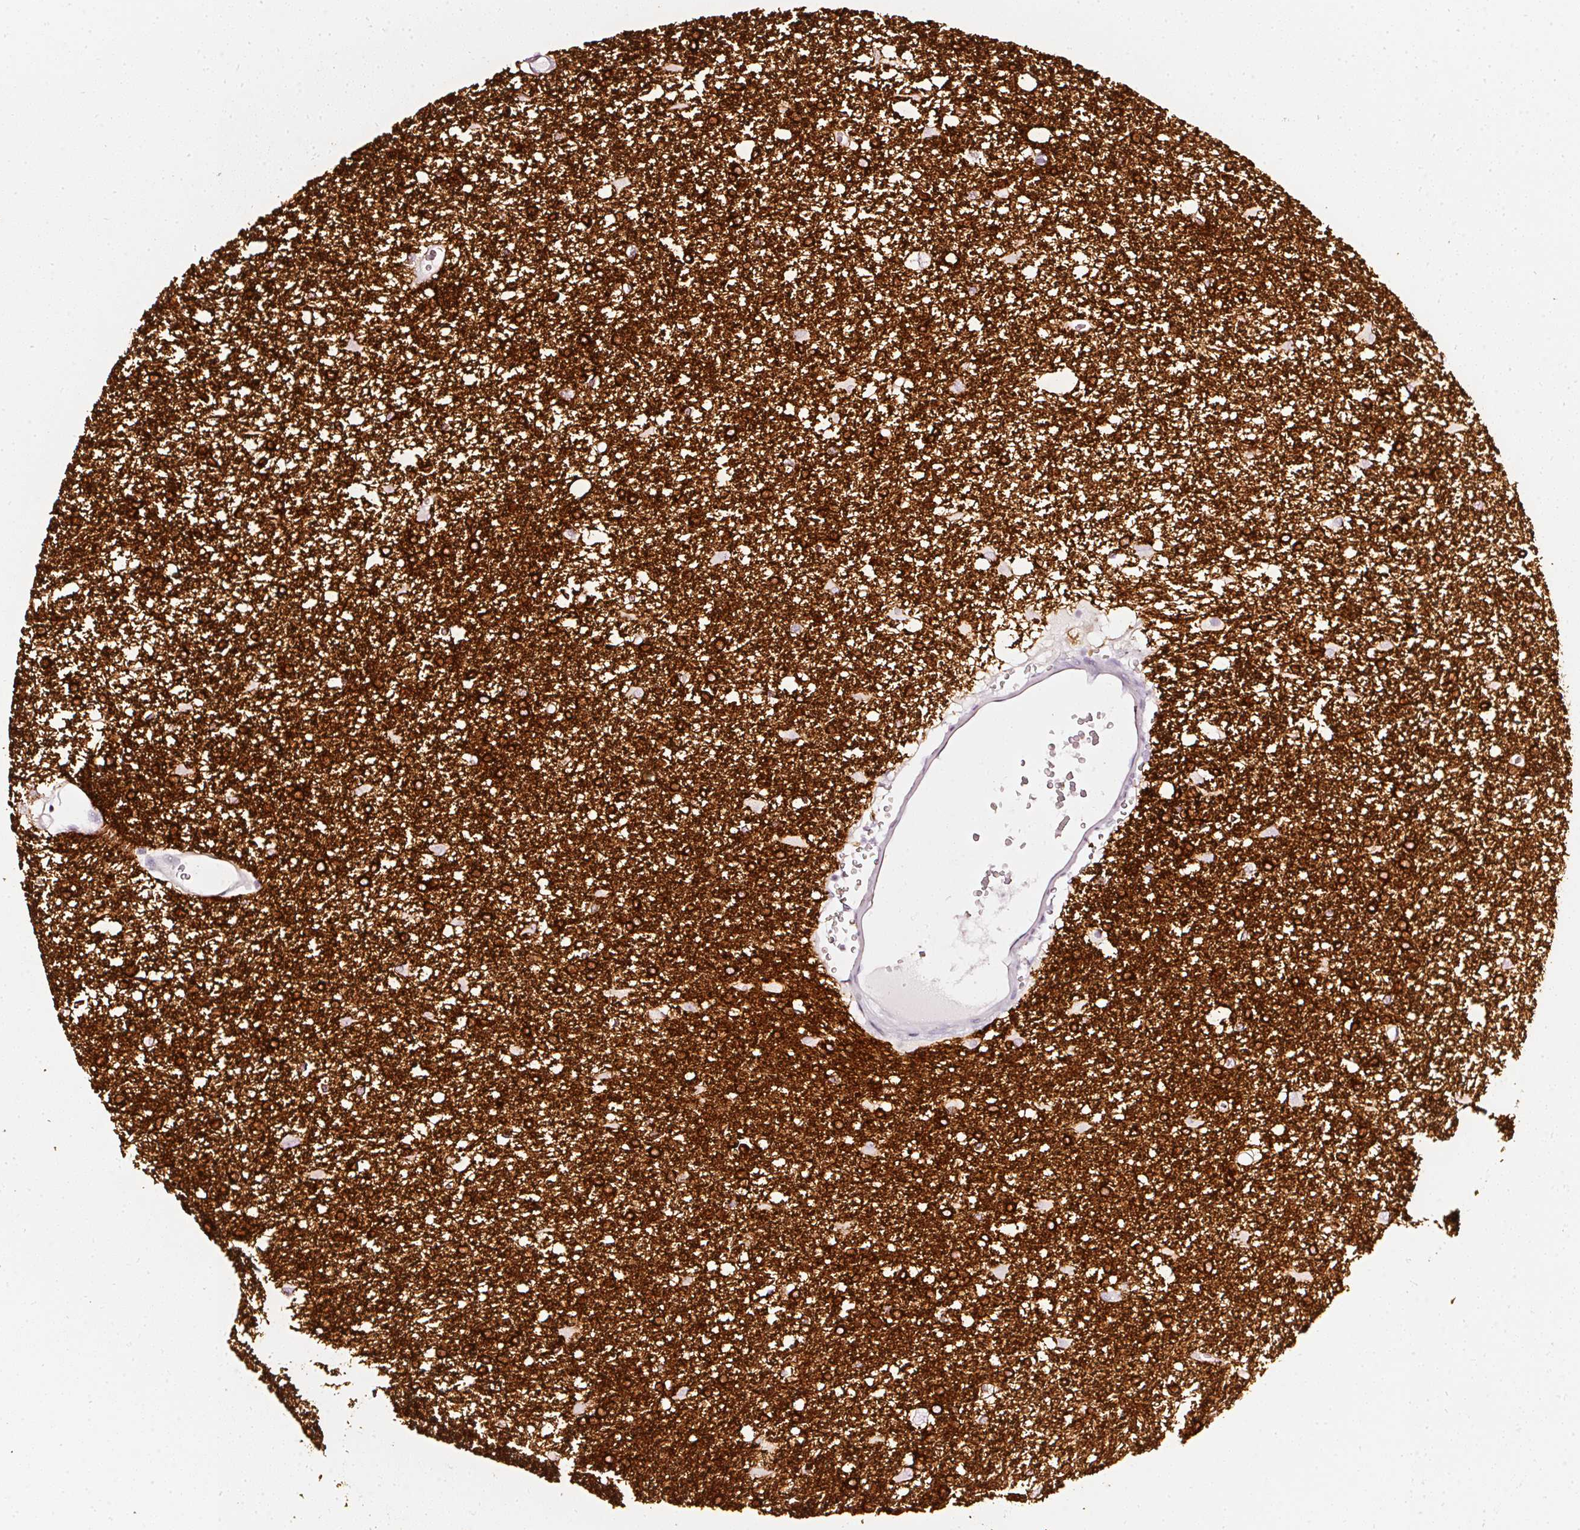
{"staining": {"intensity": "strong", "quantity": ">75%", "location": "cytoplasmic/membranous"}, "tissue": "glioma", "cell_type": "Tumor cells", "image_type": "cancer", "snomed": [{"axis": "morphology", "description": "Glioma, malignant, High grade"}, {"axis": "topography", "description": "Brain"}], "caption": "The image displays immunohistochemical staining of glioma. There is strong cytoplasmic/membranous positivity is appreciated in about >75% of tumor cells.", "gene": "CNP", "patient": {"sex": "male", "age": 48}}